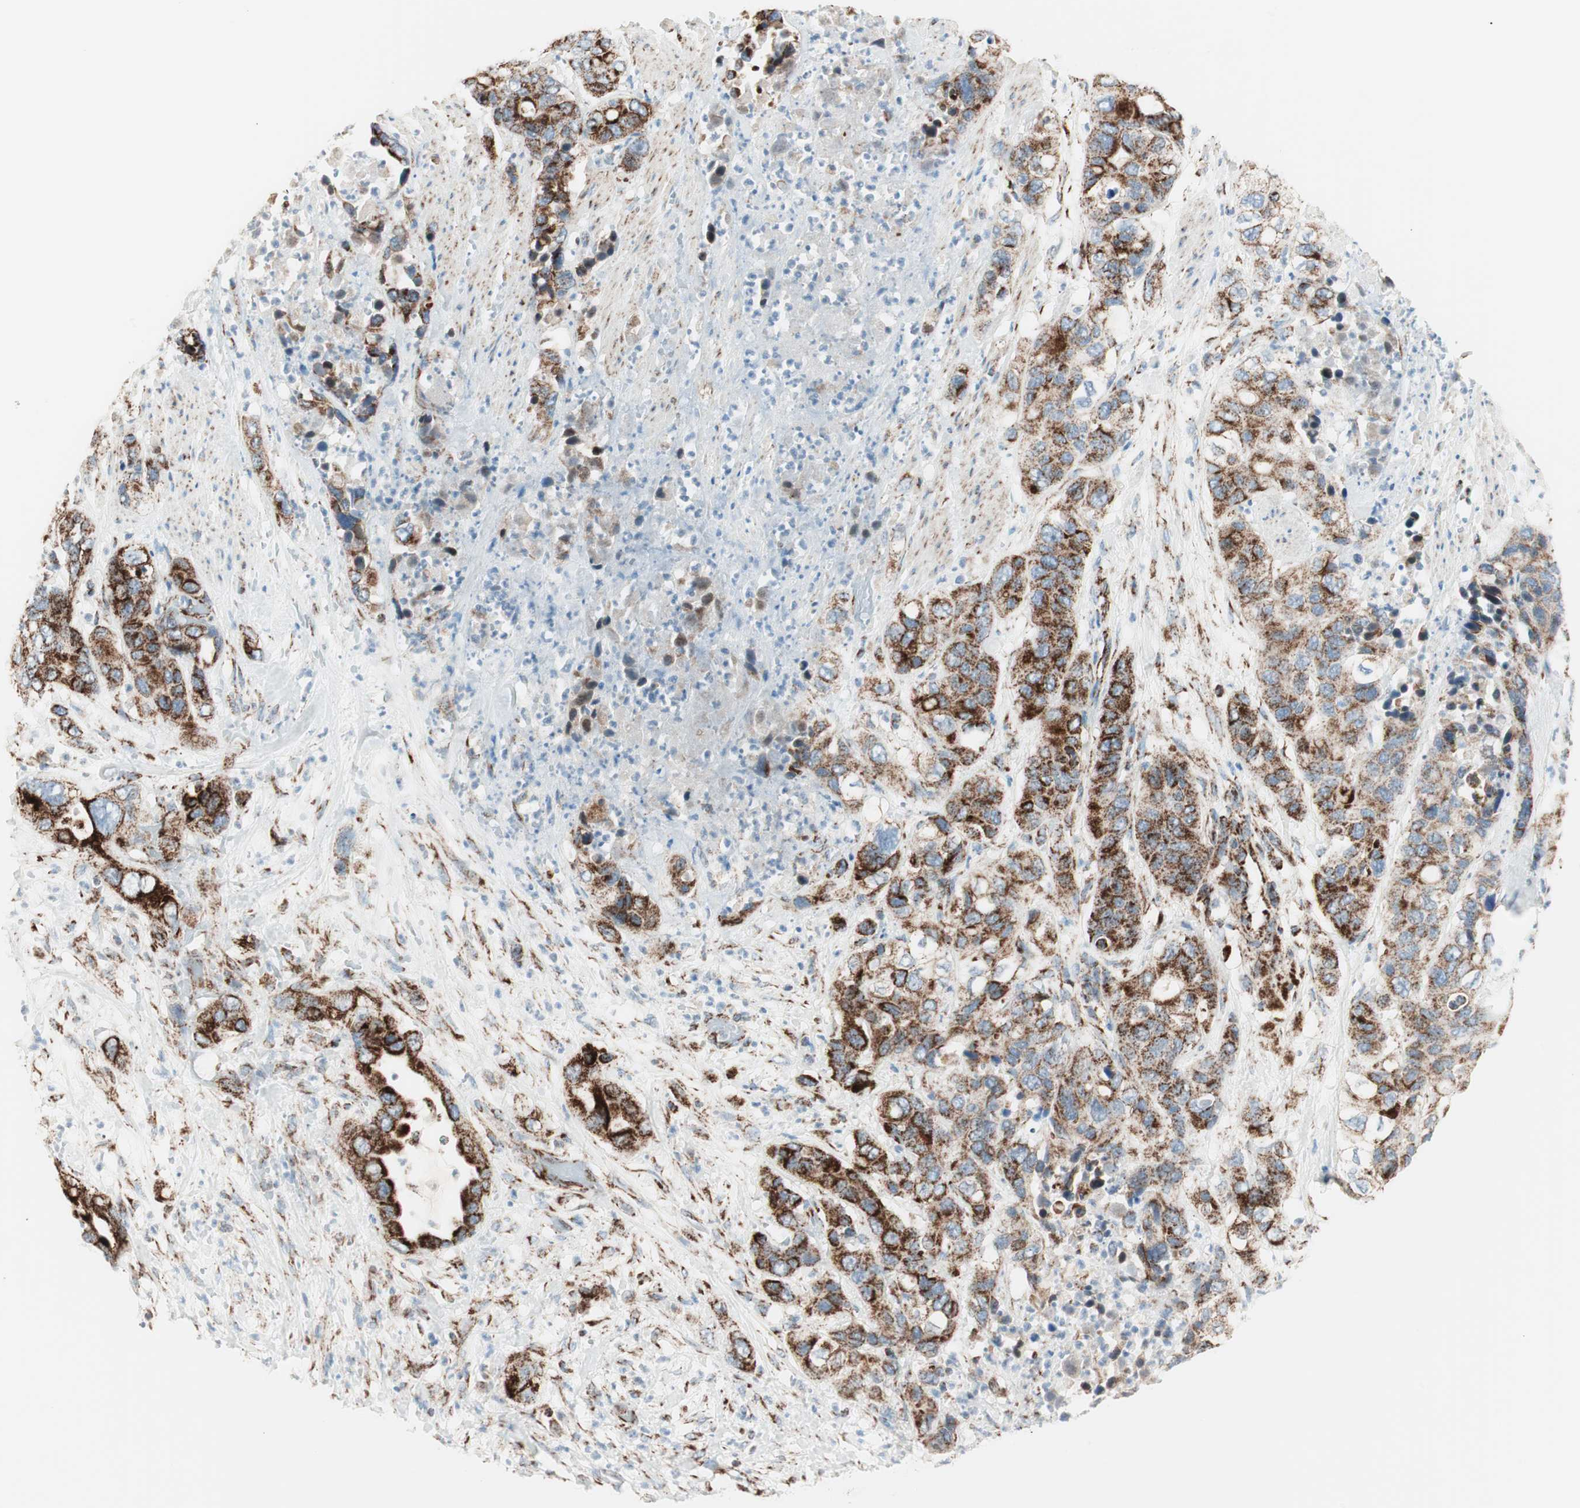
{"staining": {"intensity": "strong", "quantity": ">75%", "location": "cytoplasmic/membranous"}, "tissue": "pancreatic cancer", "cell_type": "Tumor cells", "image_type": "cancer", "snomed": [{"axis": "morphology", "description": "Adenocarcinoma, NOS"}, {"axis": "topography", "description": "Pancreas"}], "caption": "Pancreatic cancer stained with DAB (3,3'-diaminobenzidine) immunohistochemistry exhibits high levels of strong cytoplasmic/membranous positivity in approximately >75% of tumor cells. (DAB (3,3'-diaminobenzidine) IHC with brightfield microscopy, high magnification).", "gene": "TOMM20", "patient": {"sex": "female", "age": 71}}